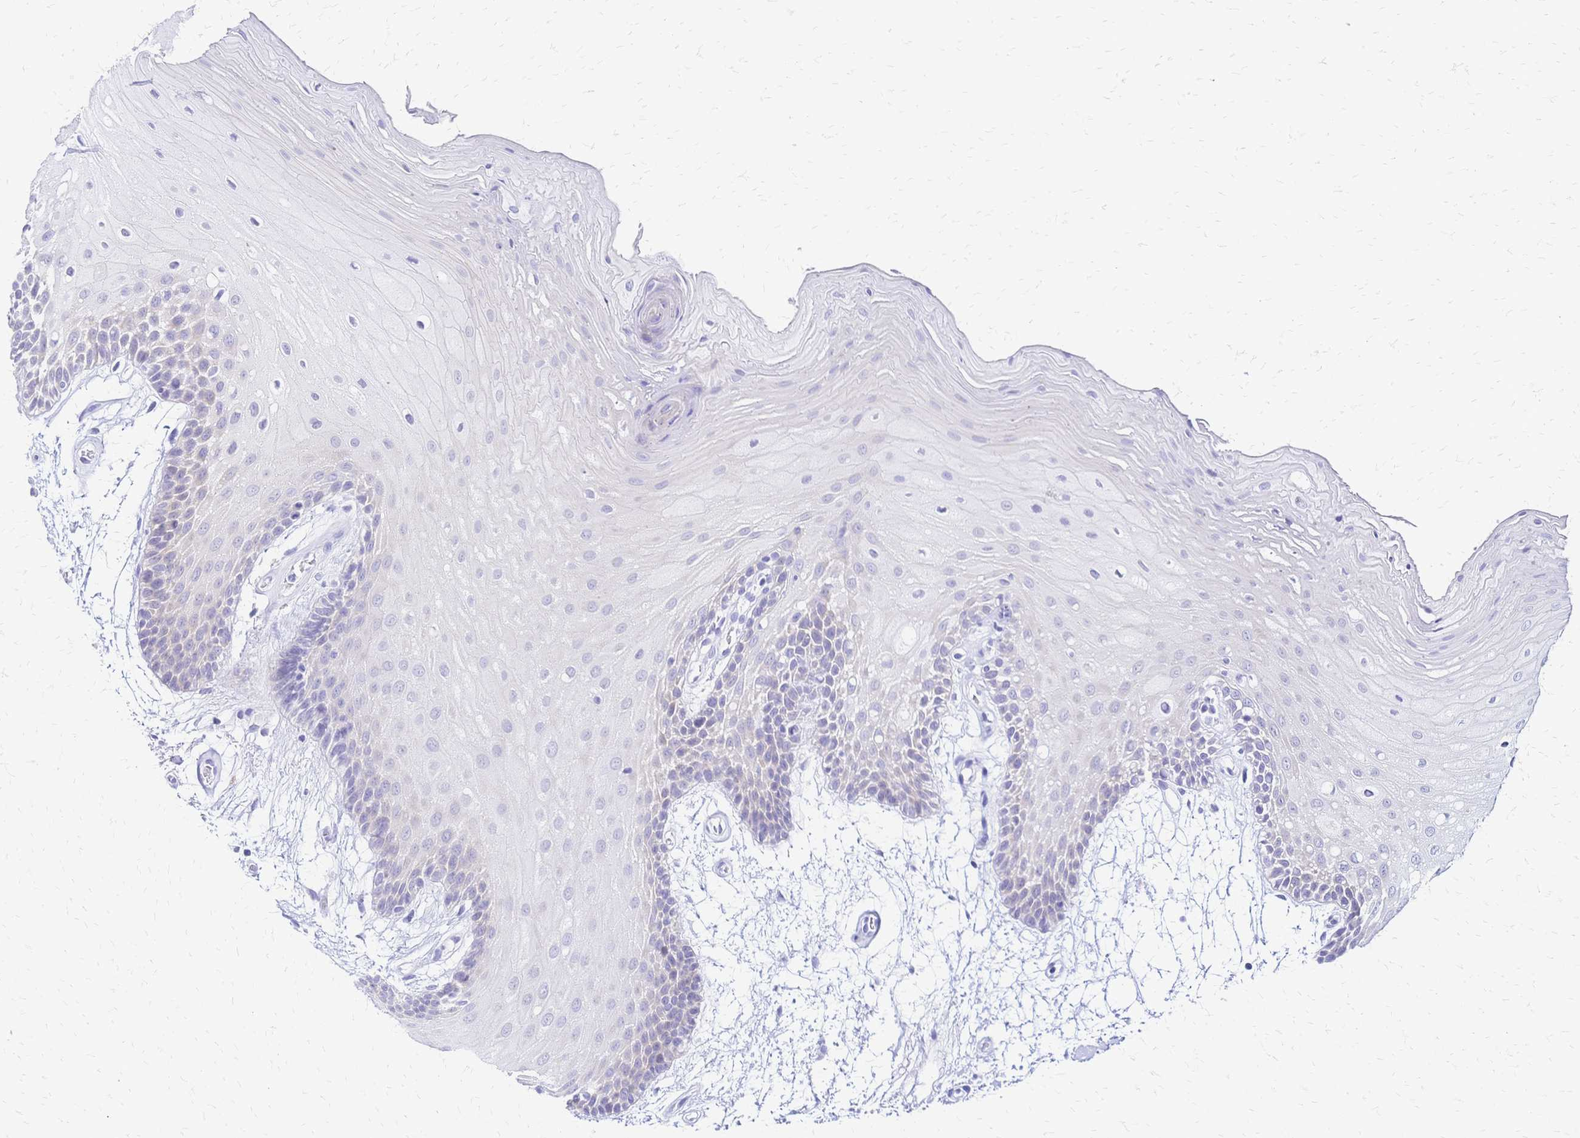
{"staining": {"intensity": "negative", "quantity": "none", "location": "none"}, "tissue": "oral mucosa", "cell_type": "Squamous epithelial cells", "image_type": "normal", "snomed": [{"axis": "morphology", "description": "Normal tissue, NOS"}, {"axis": "morphology", "description": "Squamous cell carcinoma, NOS"}, {"axis": "topography", "description": "Oral tissue"}, {"axis": "topography", "description": "Tounge, NOS"}, {"axis": "topography", "description": "Head-Neck"}], "caption": "Photomicrograph shows no protein expression in squamous epithelial cells of benign oral mucosa.", "gene": "GRB7", "patient": {"sex": "male", "age": 62}}